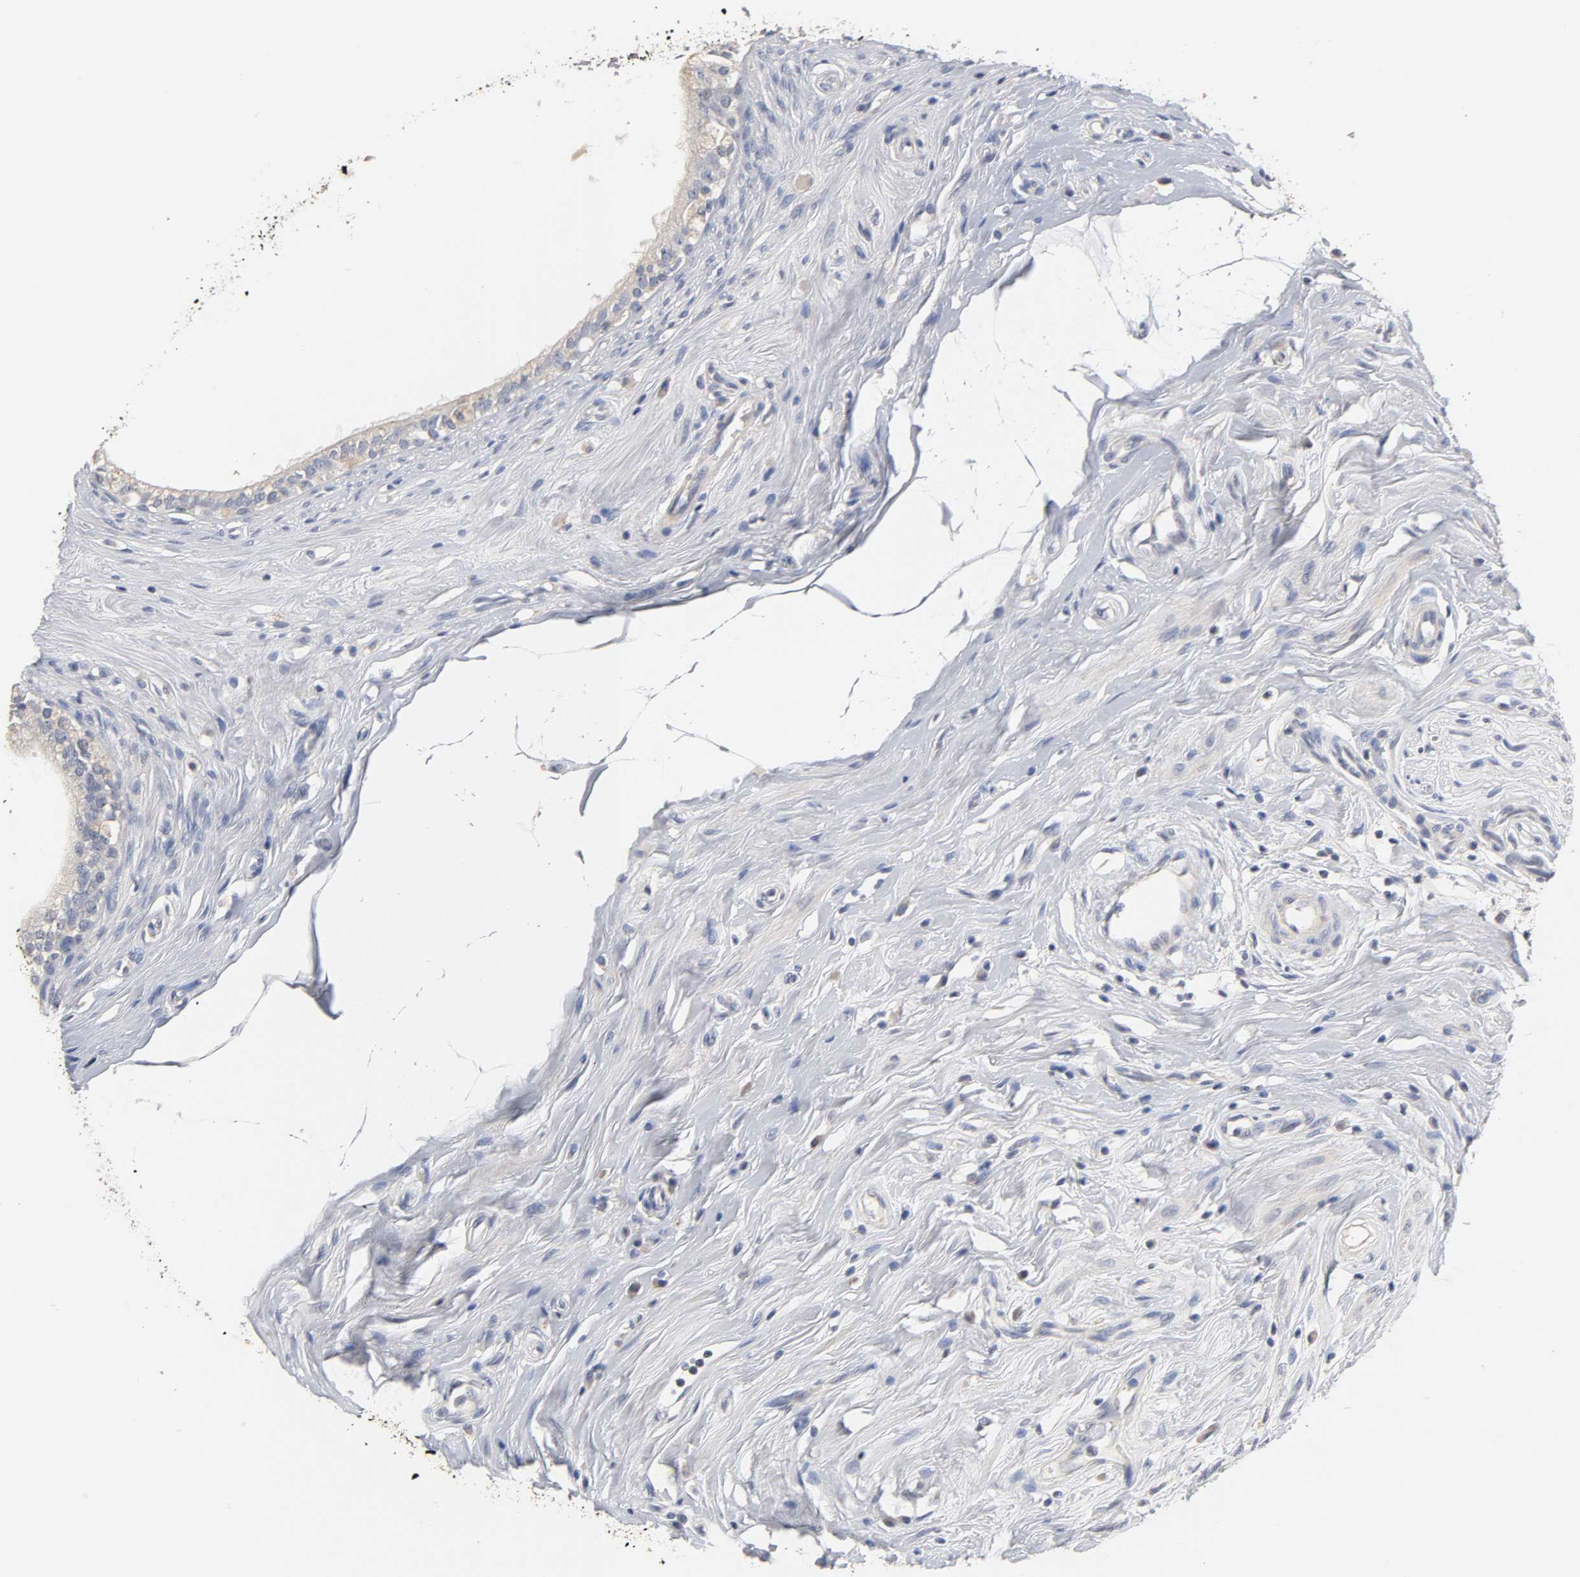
{"staining": {"intensity": "negative", "quantity": "none", "location": "none"}, "tissue": "epididymis", "cell_type": "Glandular cells", "image_type": "normal", "snomed": [{"axis": "morphology", "description": "Normal tissue, NOS"}, {"axis": "morphology", "description": "Inflammation, NOS"}, {"axis": "topography", "description": "Epididymis"}], "caption": "Image shows no significant protein staining in glandular cells of unremarkable epididymis. The staining was performed using DAB to visualize the protein expression in brown, while the nuclei were stained in blue with hematoxylin (Magnification: 20x).", "gene": "OVOL1", "patient": {"sex": "male", "age": 84}}